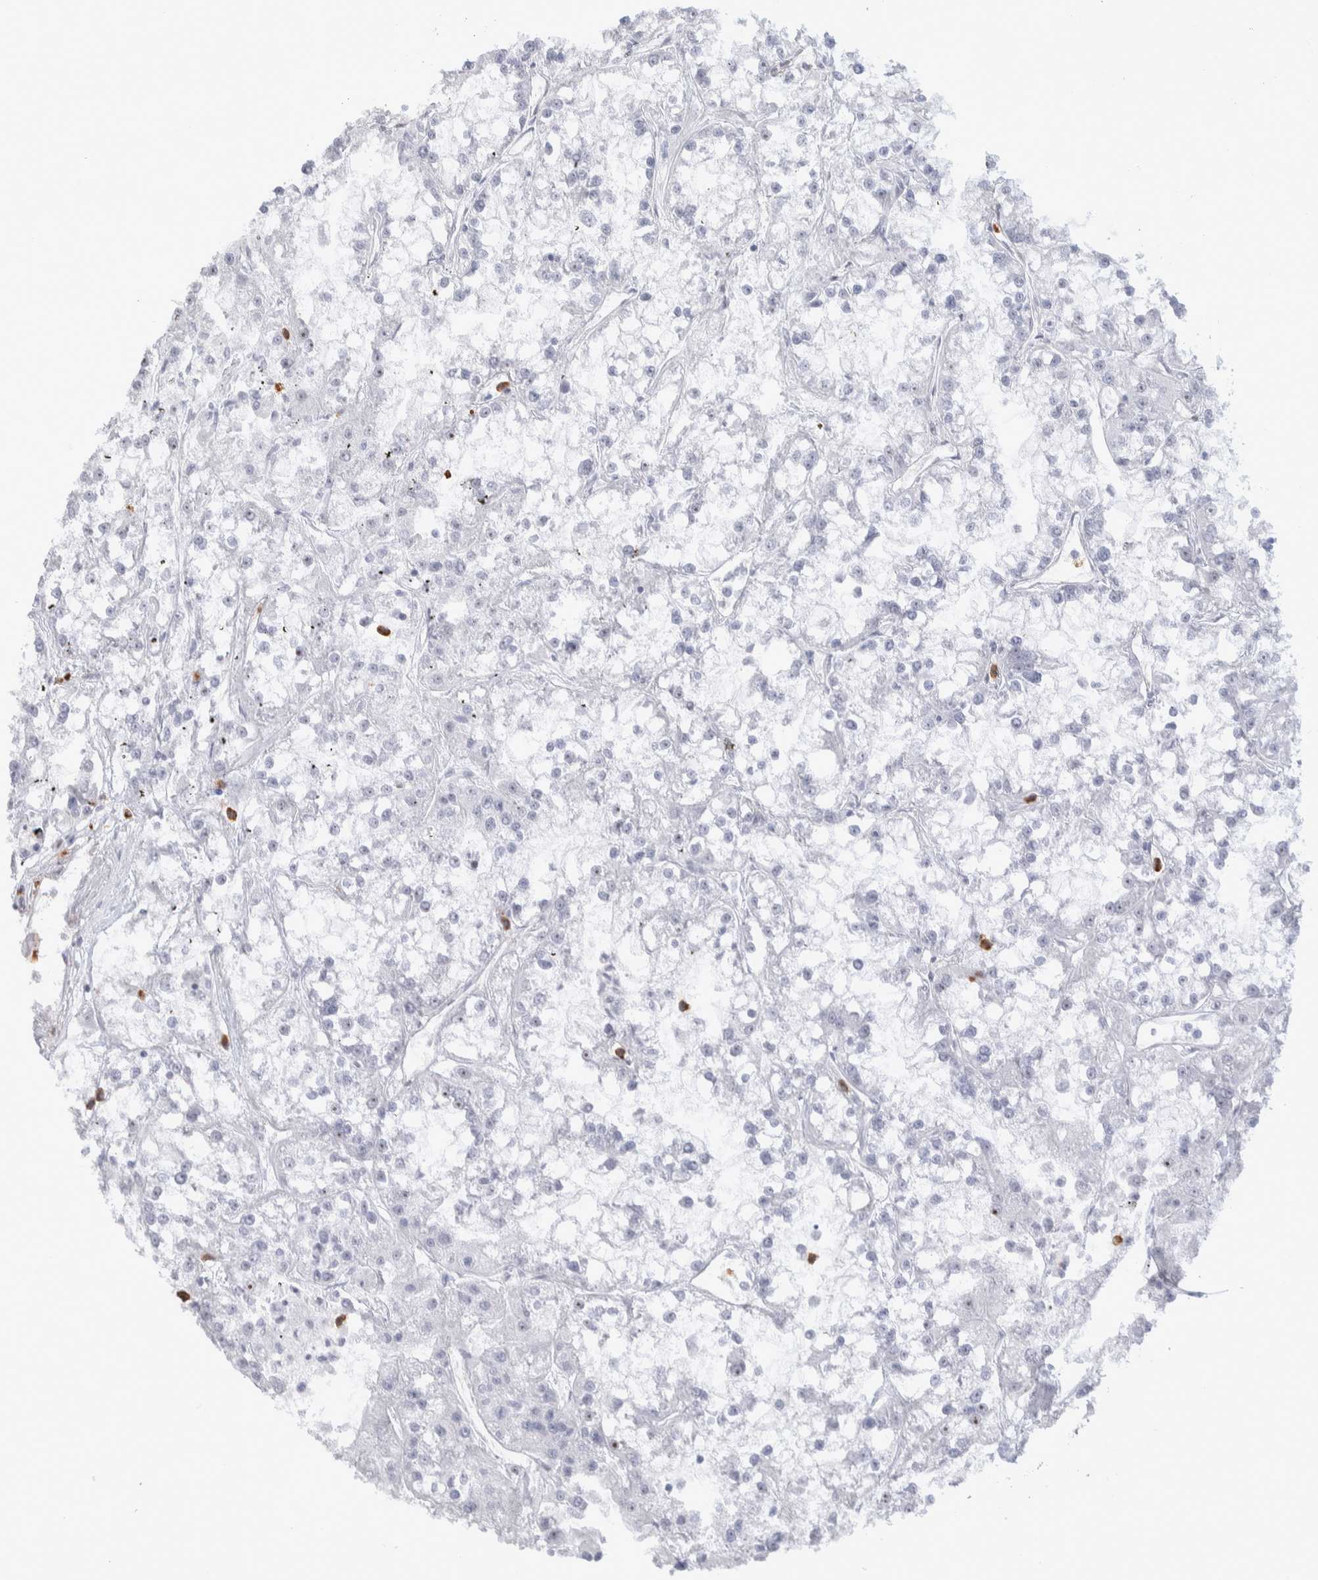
{"staining": {"intensity": "negative", "quantity": "none", "location": "none"}, "tissue": "renal cancer", "cell_type": "Tumor cells", "image_type": "cancer", "snomed": [{"axis": "morphology", "description": "Adenocarcinoma, NOS"}, {"axis": "topography", "description": "Kidney"}], "caption": "Tumor cells show no significant expression in renal cancer (adenocarcinoma).", "gene": "SEPTIN4", "patient": {"sex": "female", "age": 52}}